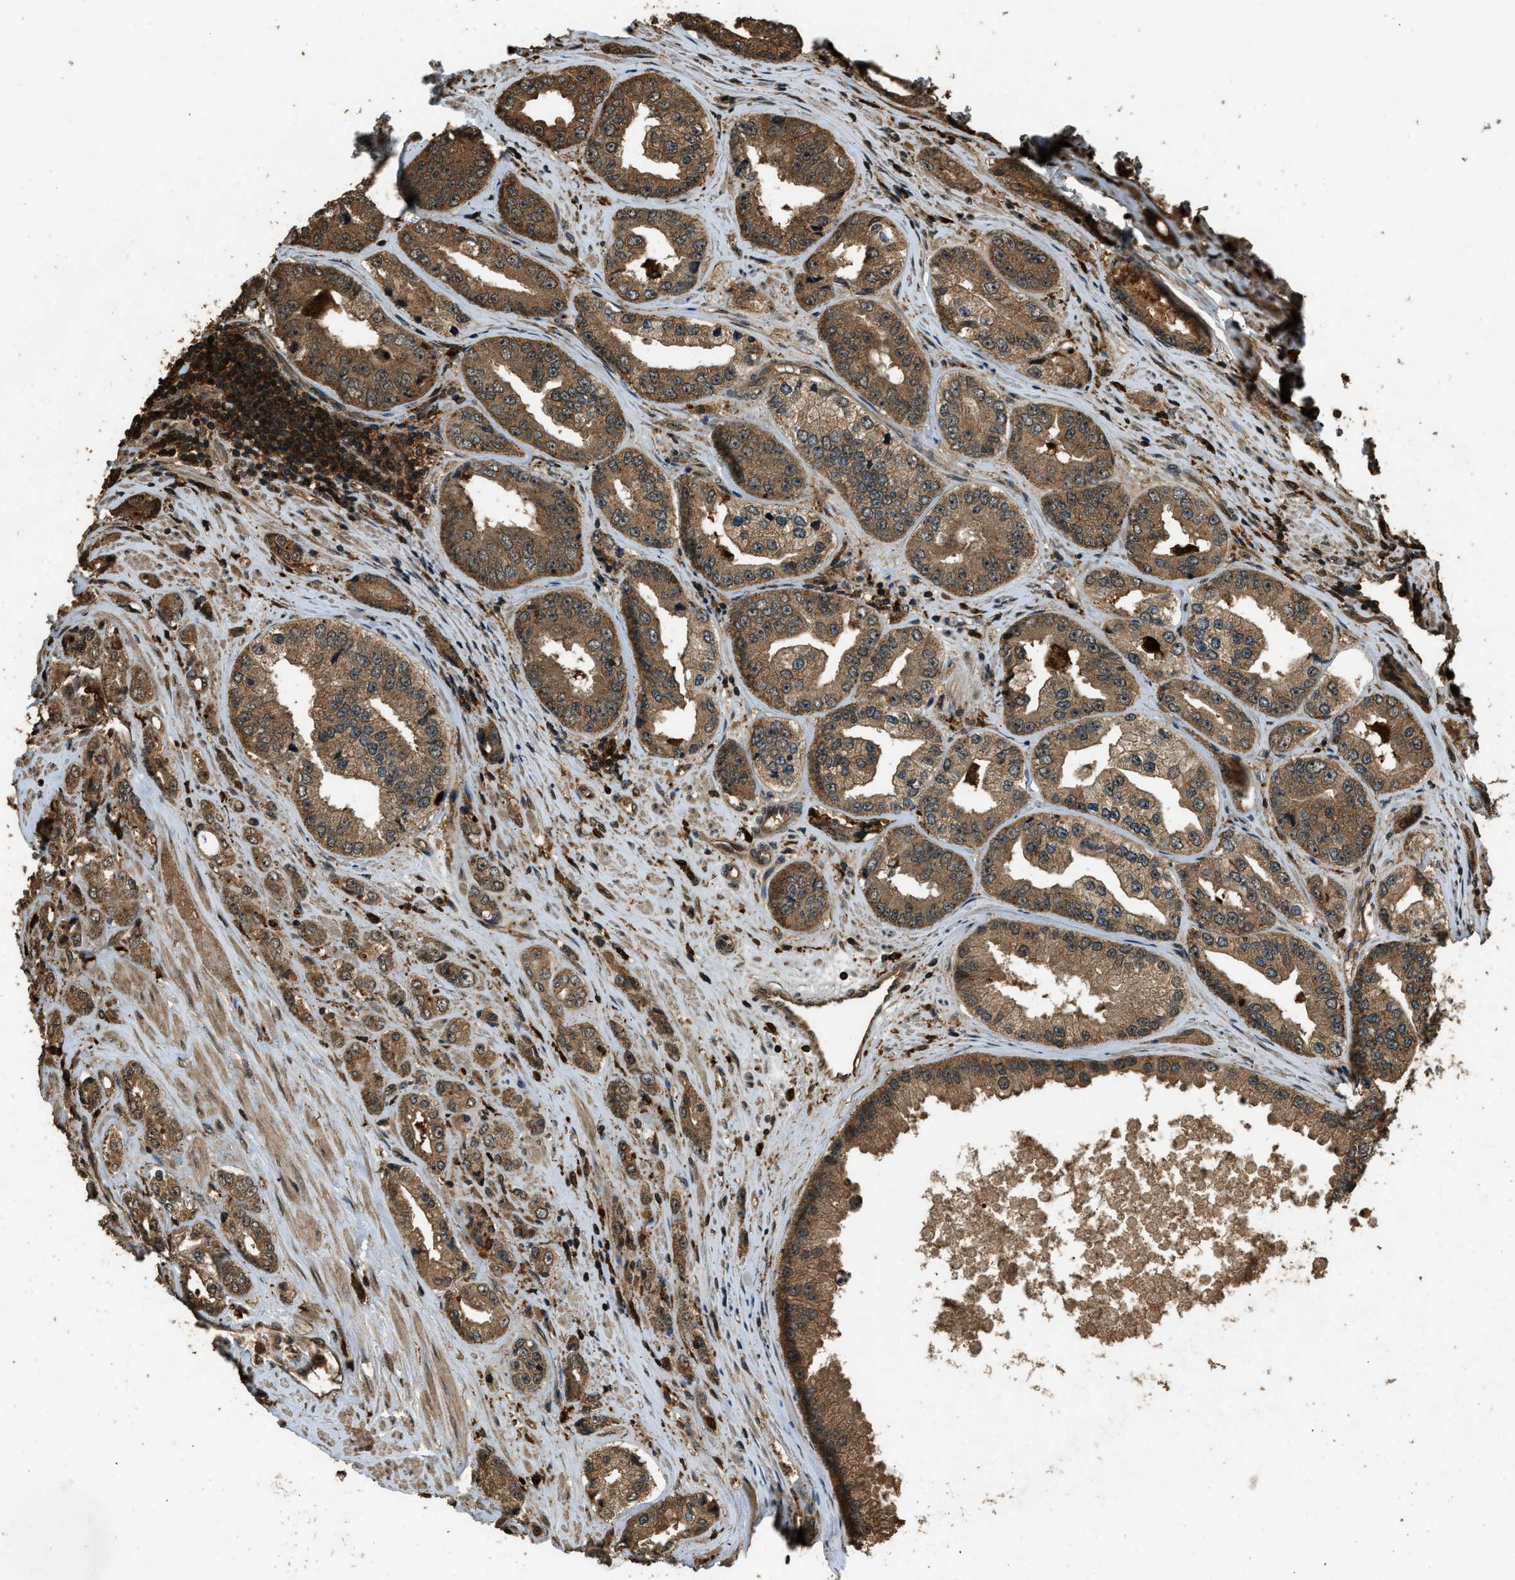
{"staining": {"intensity": "moderate", "quantity": ">75%", "location": "cytoplasmic/membranous"}, "tissue": "prostate cancer", "cell_type": "Tumor cells", "image_type": "cancer", "snomed": [{"axis": "morphology", "description": "Adenocarcinoma, High grade"}, {"axis": "topography", "description": "Prostate"}], "caption": "DAB immunohistochemical staining of human adenocarcinoma (high-grade) (prostate) shows moderate cytoplasmic/membranous protein expression in about >75% of tumor cells. Using DAB (brown) and hematoxylin (blue) stains, captured at high magnification using brightfield microscopy.", "gene": "RAP2A", "patient": {"sex": "male", "age": 61}}